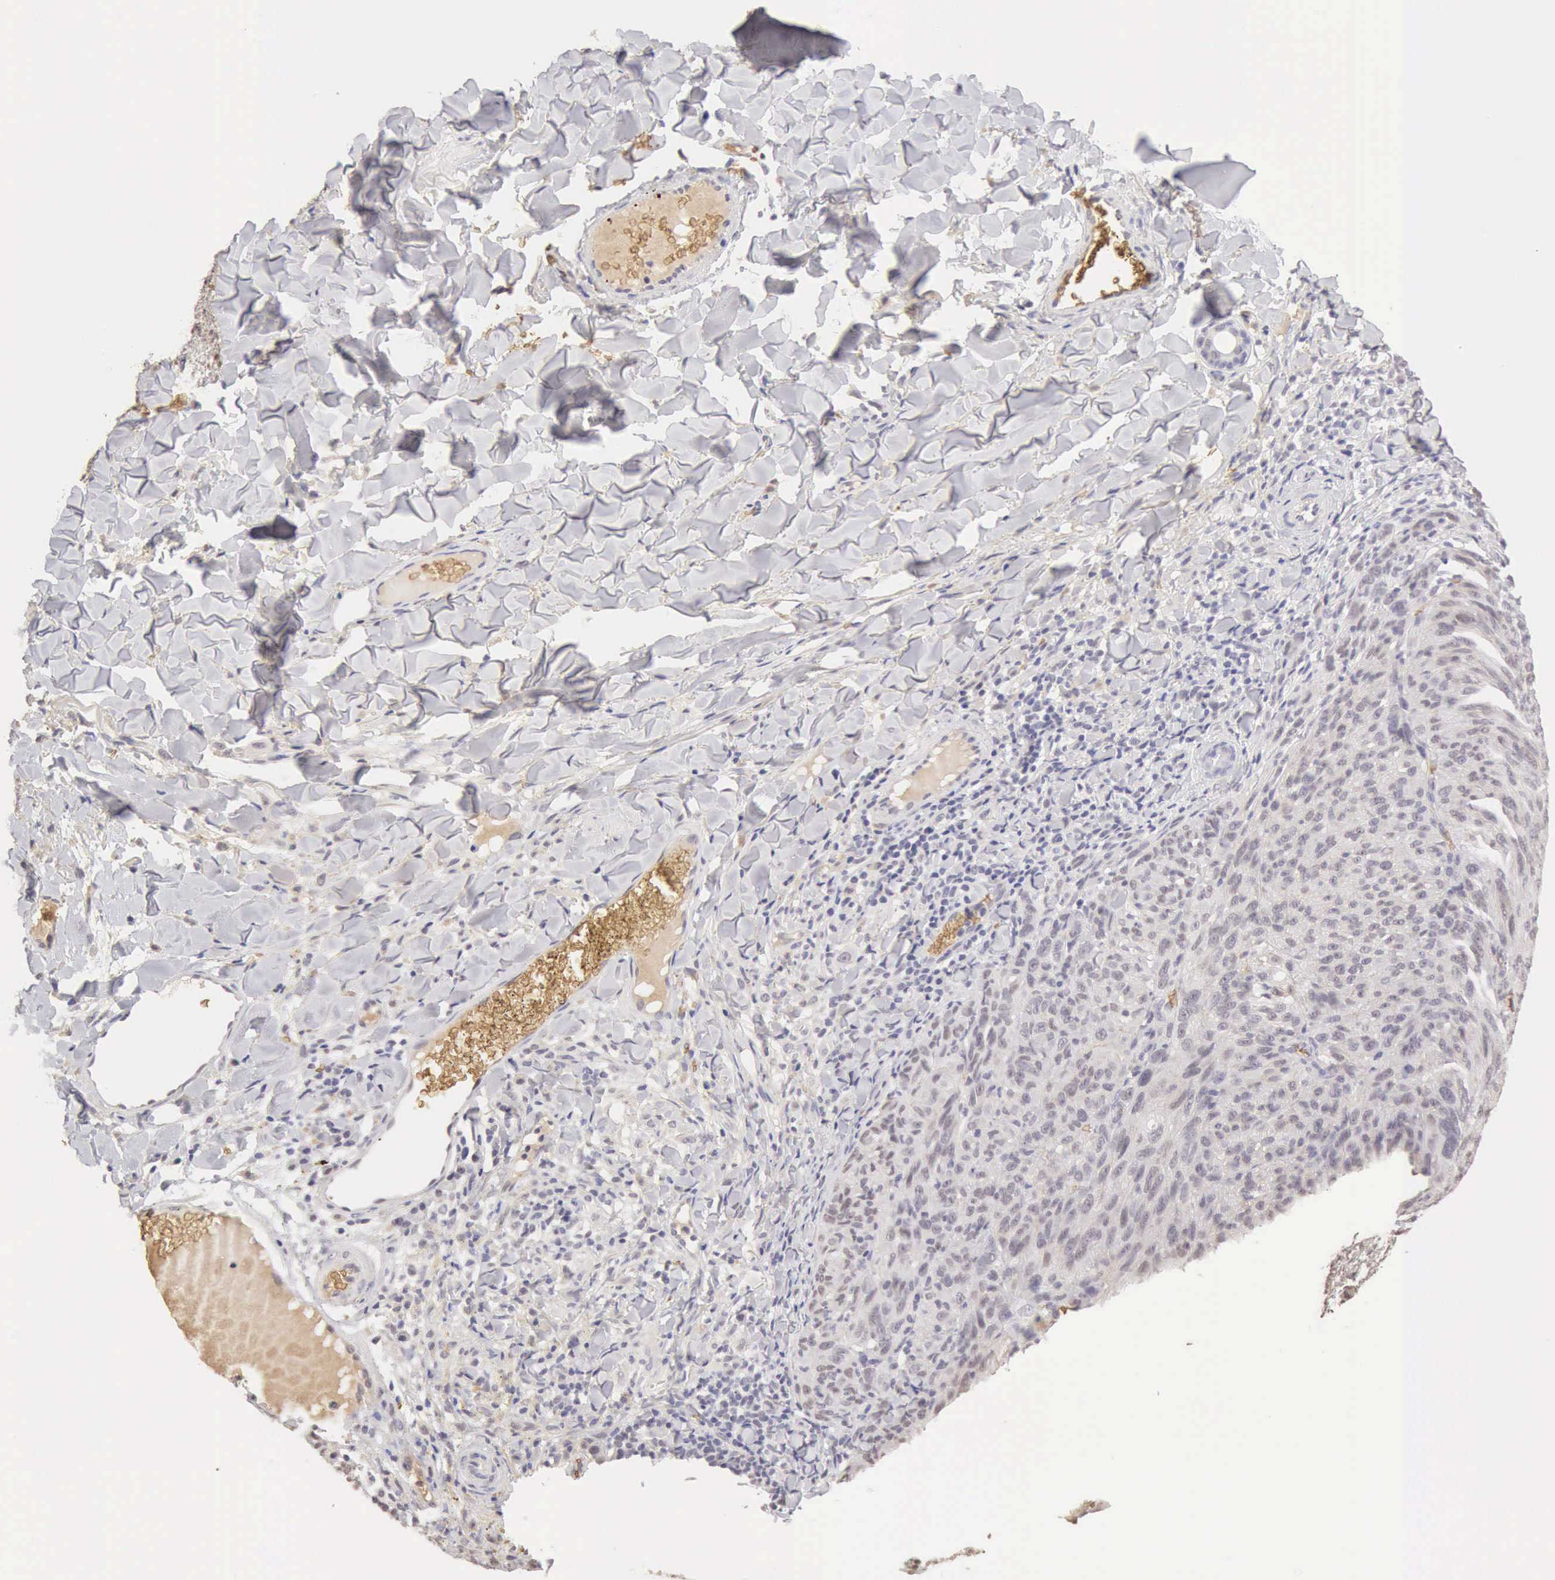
{"staining": {"intensity": "negative", "quantity": "none", "location": "none"}, "tissue": "melanoma", "cell_type": "Tumor cells", "image_type": "cancer", "snomed": [{"axis": "morphology", "description": "Malignant melanoma, NOS"}, {"axis": "topography", "description": "Skin"}], "caption": "This micrograph is of malignant melanoma stained with immunohistochemistry (IHC) to label a protein in brown with the nuclei are counter-stained blue. There is no expression in tumor cells.", "gene": "CFI", "patient": {"sex": "male", "age": 76}}